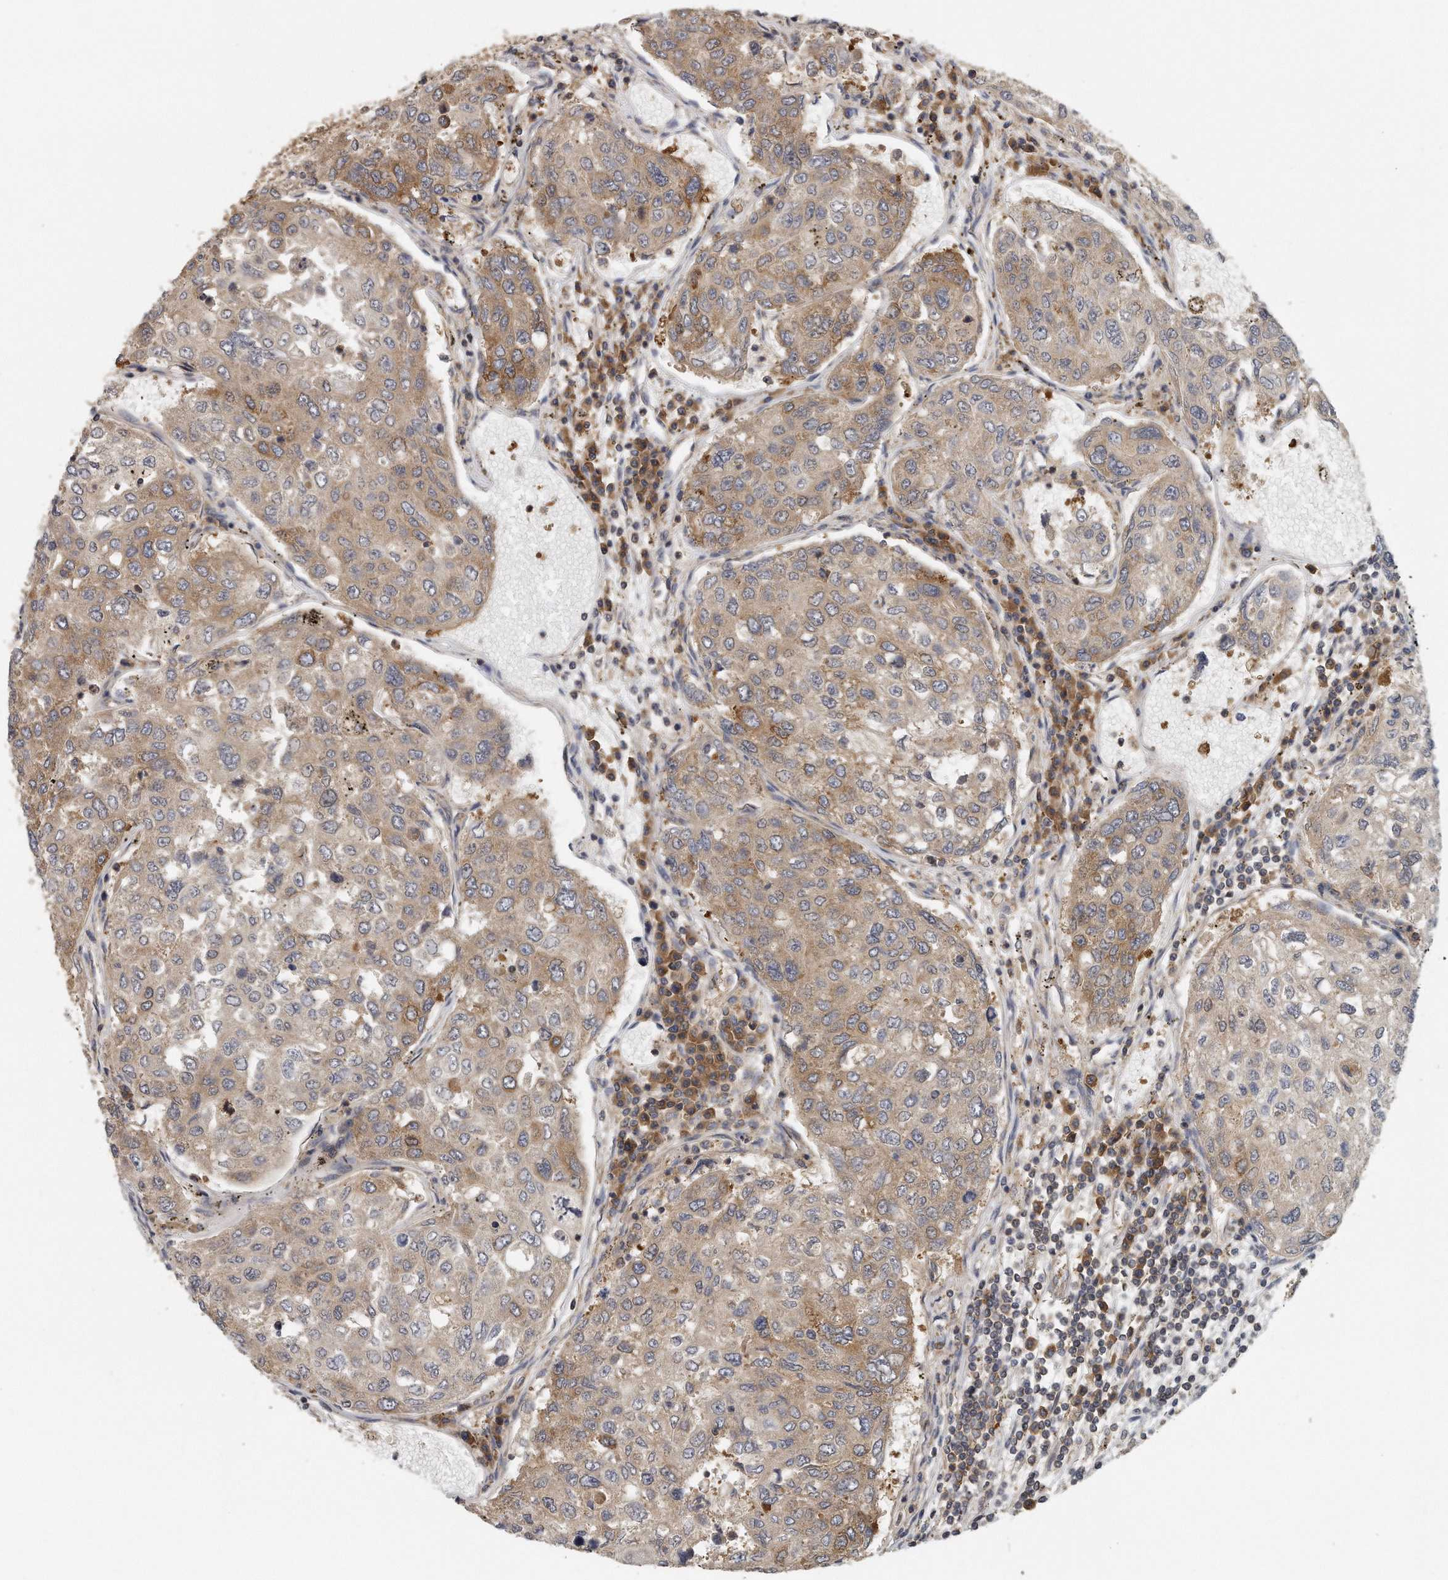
{"staining": {"intensity": "weak", "quantity": "25%-75%", "location": "cytoplasmic/membranous"}, "tissue": "urothelial cancer", "cell_type": "Tumor cells", "image_type": "cancer", "snomed": [{"axis": "morphology", "description": "Urothelial carcinoma, High grade"}, {"axis": "topography", "description": "Lymph node"}, {"axis": "topography", "description": "Urinary bladder"}], "caption": "Tumor cells demonstrate weak cytoplasmic/membranous positivity in approximately 25%-75% of cells in high-grade urothelial carcinoma. (Stains: DAB (3,3'-diaminobenzidine) in brown, nuclei in blue, Microscopy: brightfield microscopy at high magnification).", "gene": "EIF3I", "patient": {"sex": "male", "age": 51}}